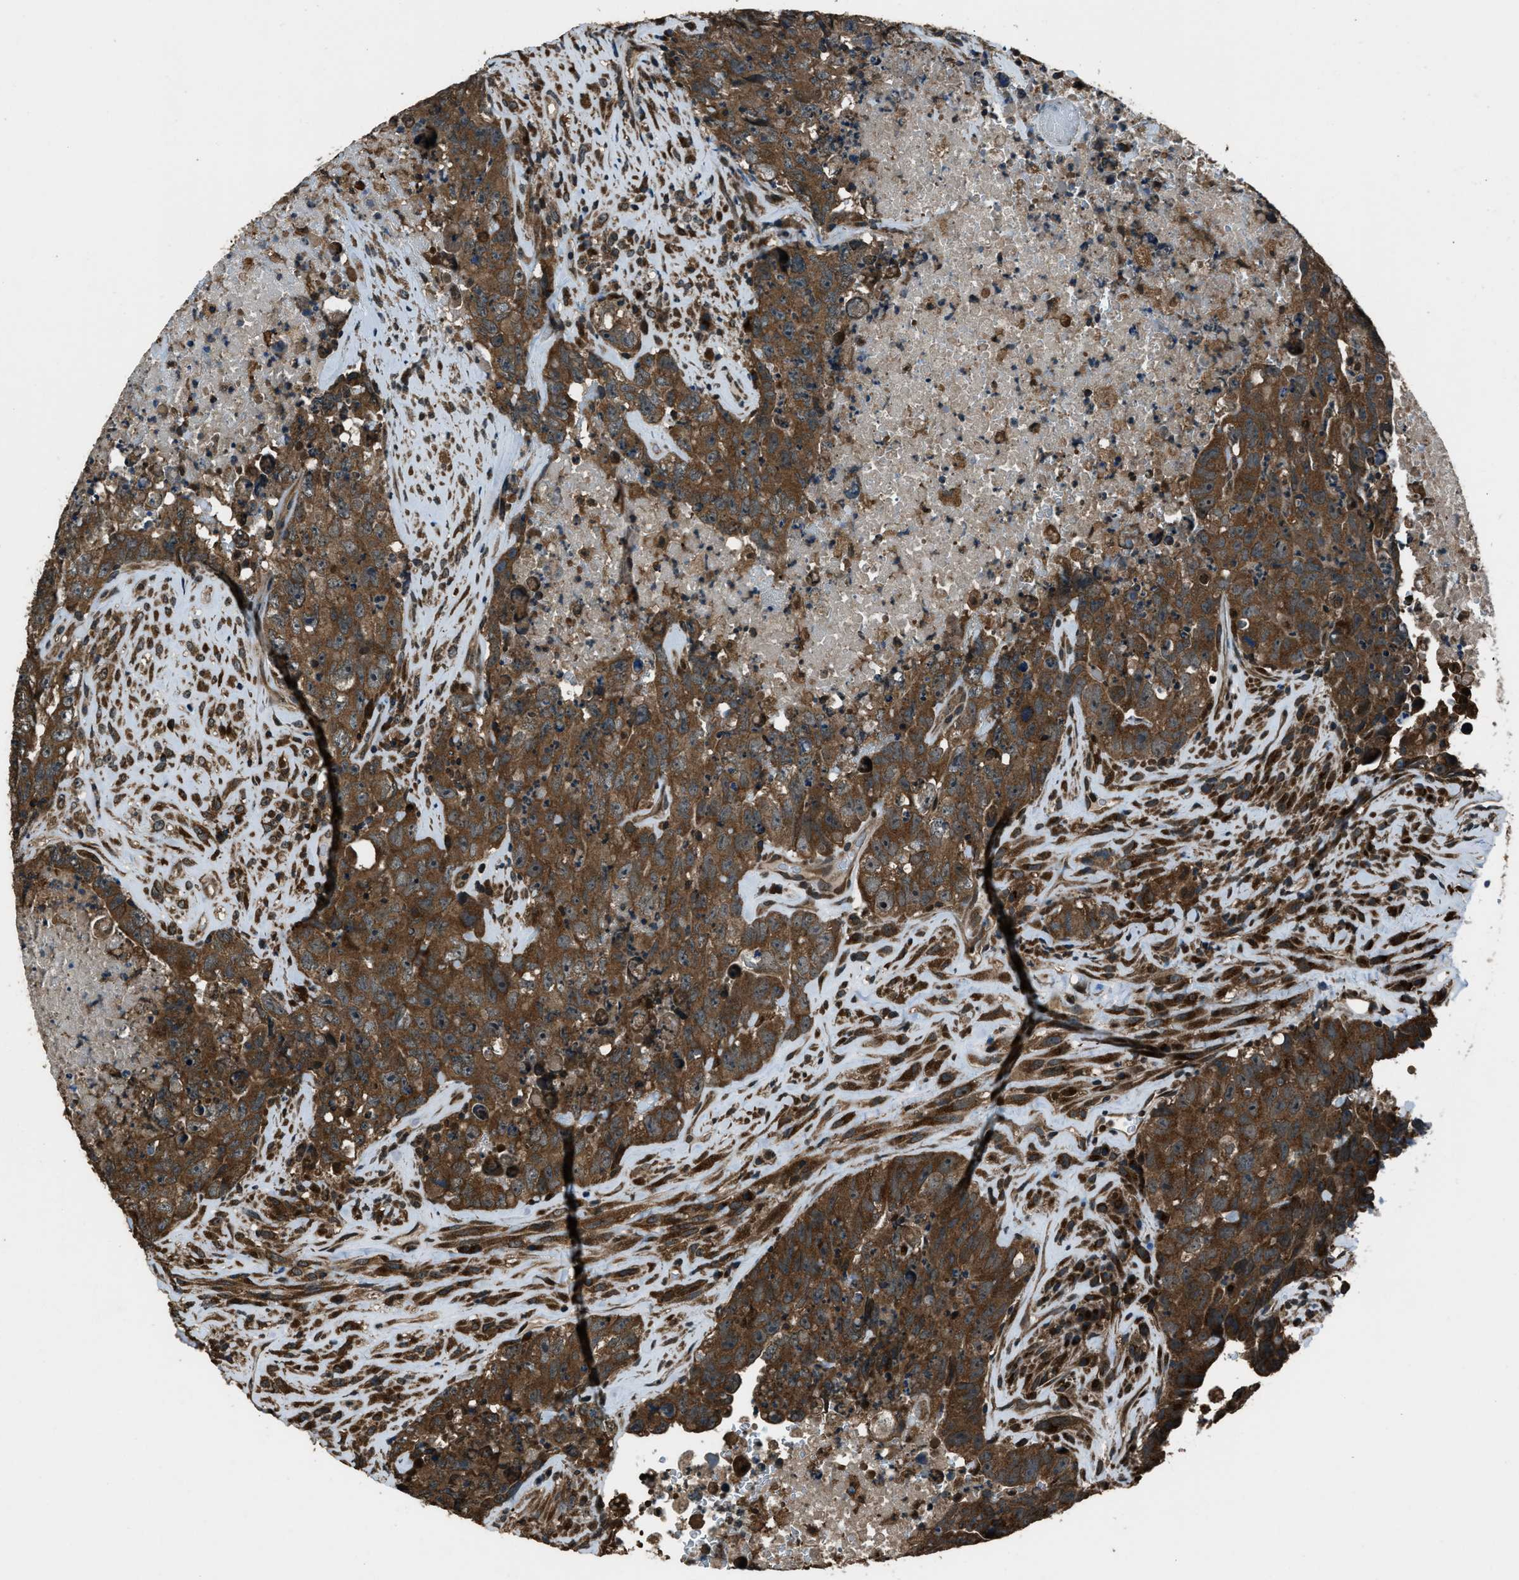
{"staining": {"intensity": "strong", "quantity": ">75%", "location": "cytoplasmic/membranous"}, "tissue": "testis cancer", "cell_type": "Tumor cells", "image_type": "cancer", "snomed": [{"axis": "morphology", "description": "Carcinoma, Embryonal, NOS"}, {"axis": "topography", "description": "Testis"}], "caption": "The immunohistochemical stain labels strong cytoplasmic/membranous expression in tumor cells of testis cancer tissue.", "gene": "TRIM4", "patient": {"sex": "male", "age": 32}}